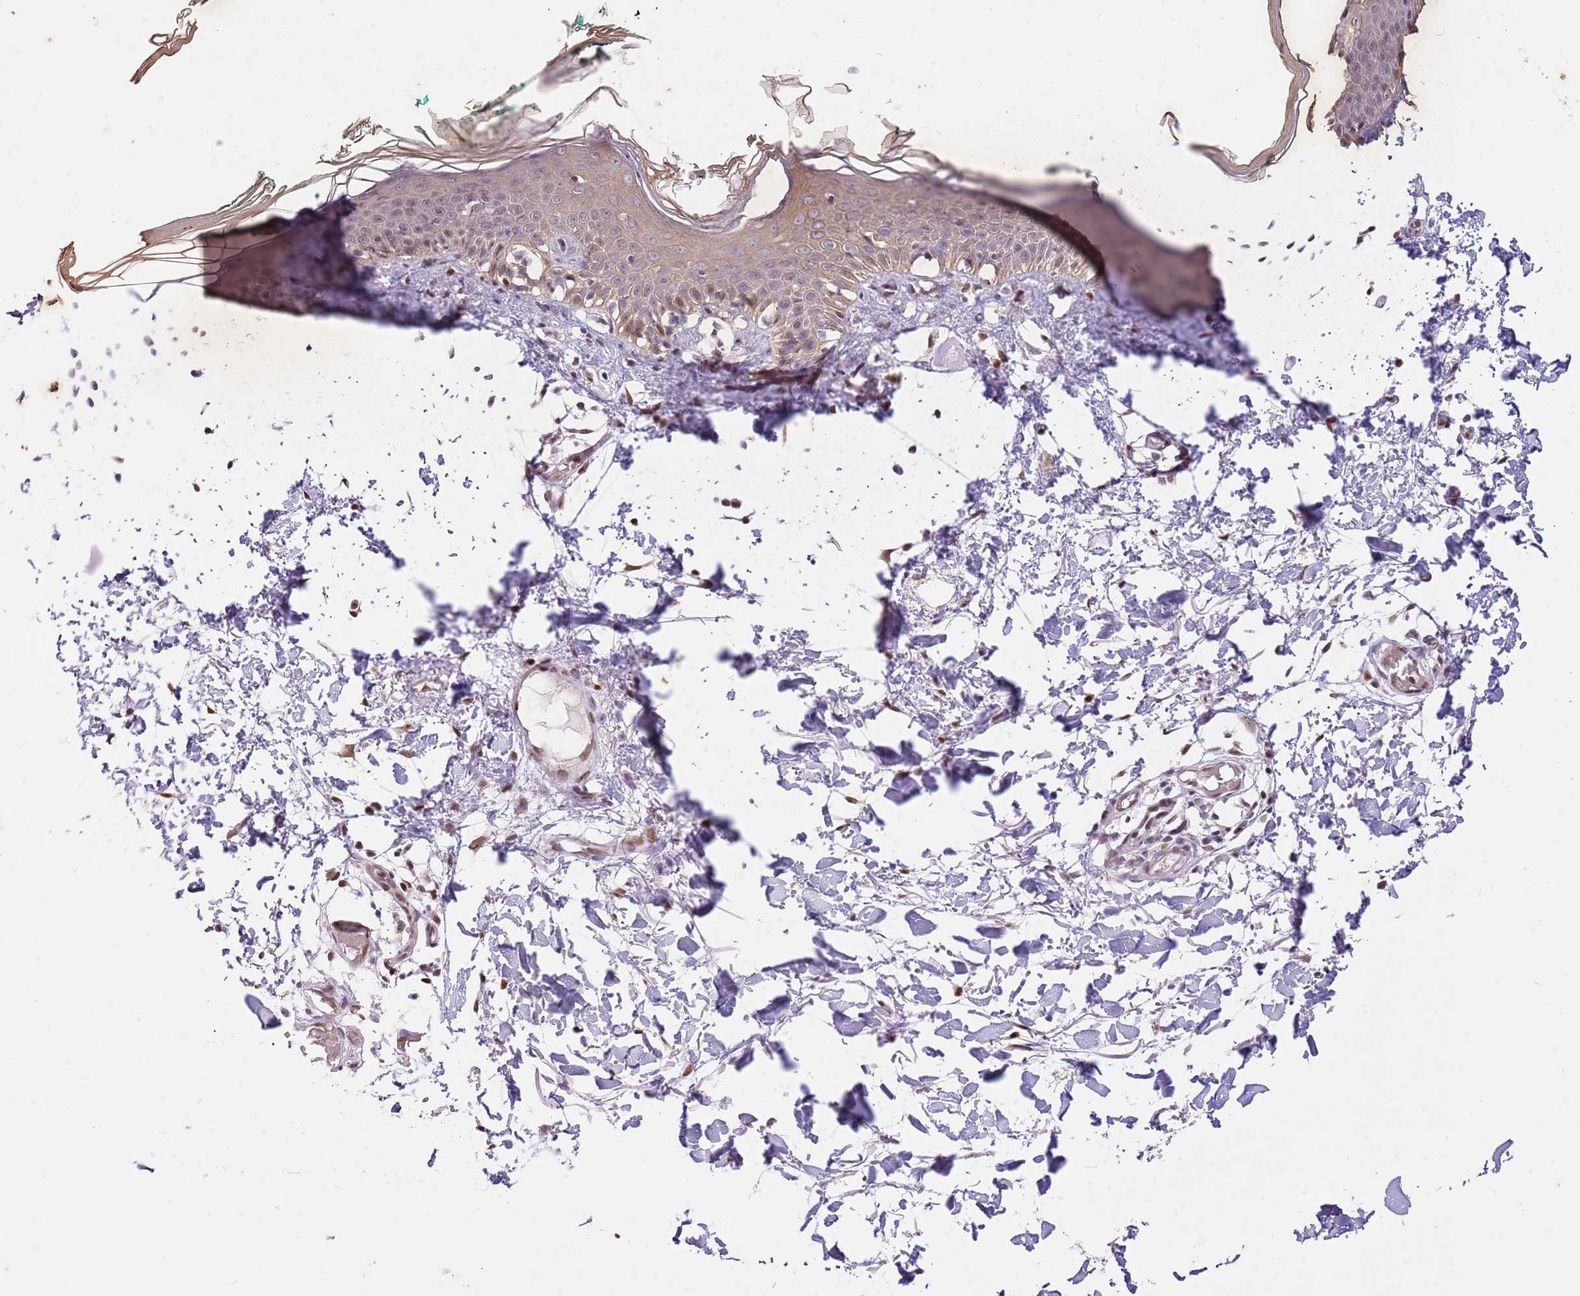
{"staining": {"intensity": "negative", "quantity": "none", "location": "none"}, "tissue": "skin", "cell_type": "Fibroblasts", "image_type": "normal", "snomed": [{"axis": "morphology", "description": "Normal tissue, NOS"}, {"axis": "topography", "description": "Skin"}], "caption": "Immunohistochemistry (IHC) of unremarkable human skin demonstrates no staining in fibroblasts. (Brightfield microscopy of DAB immunohistochemistry at high magnification).", "gene": "RFK", "patient": {"sex": "male", "age": 62}}